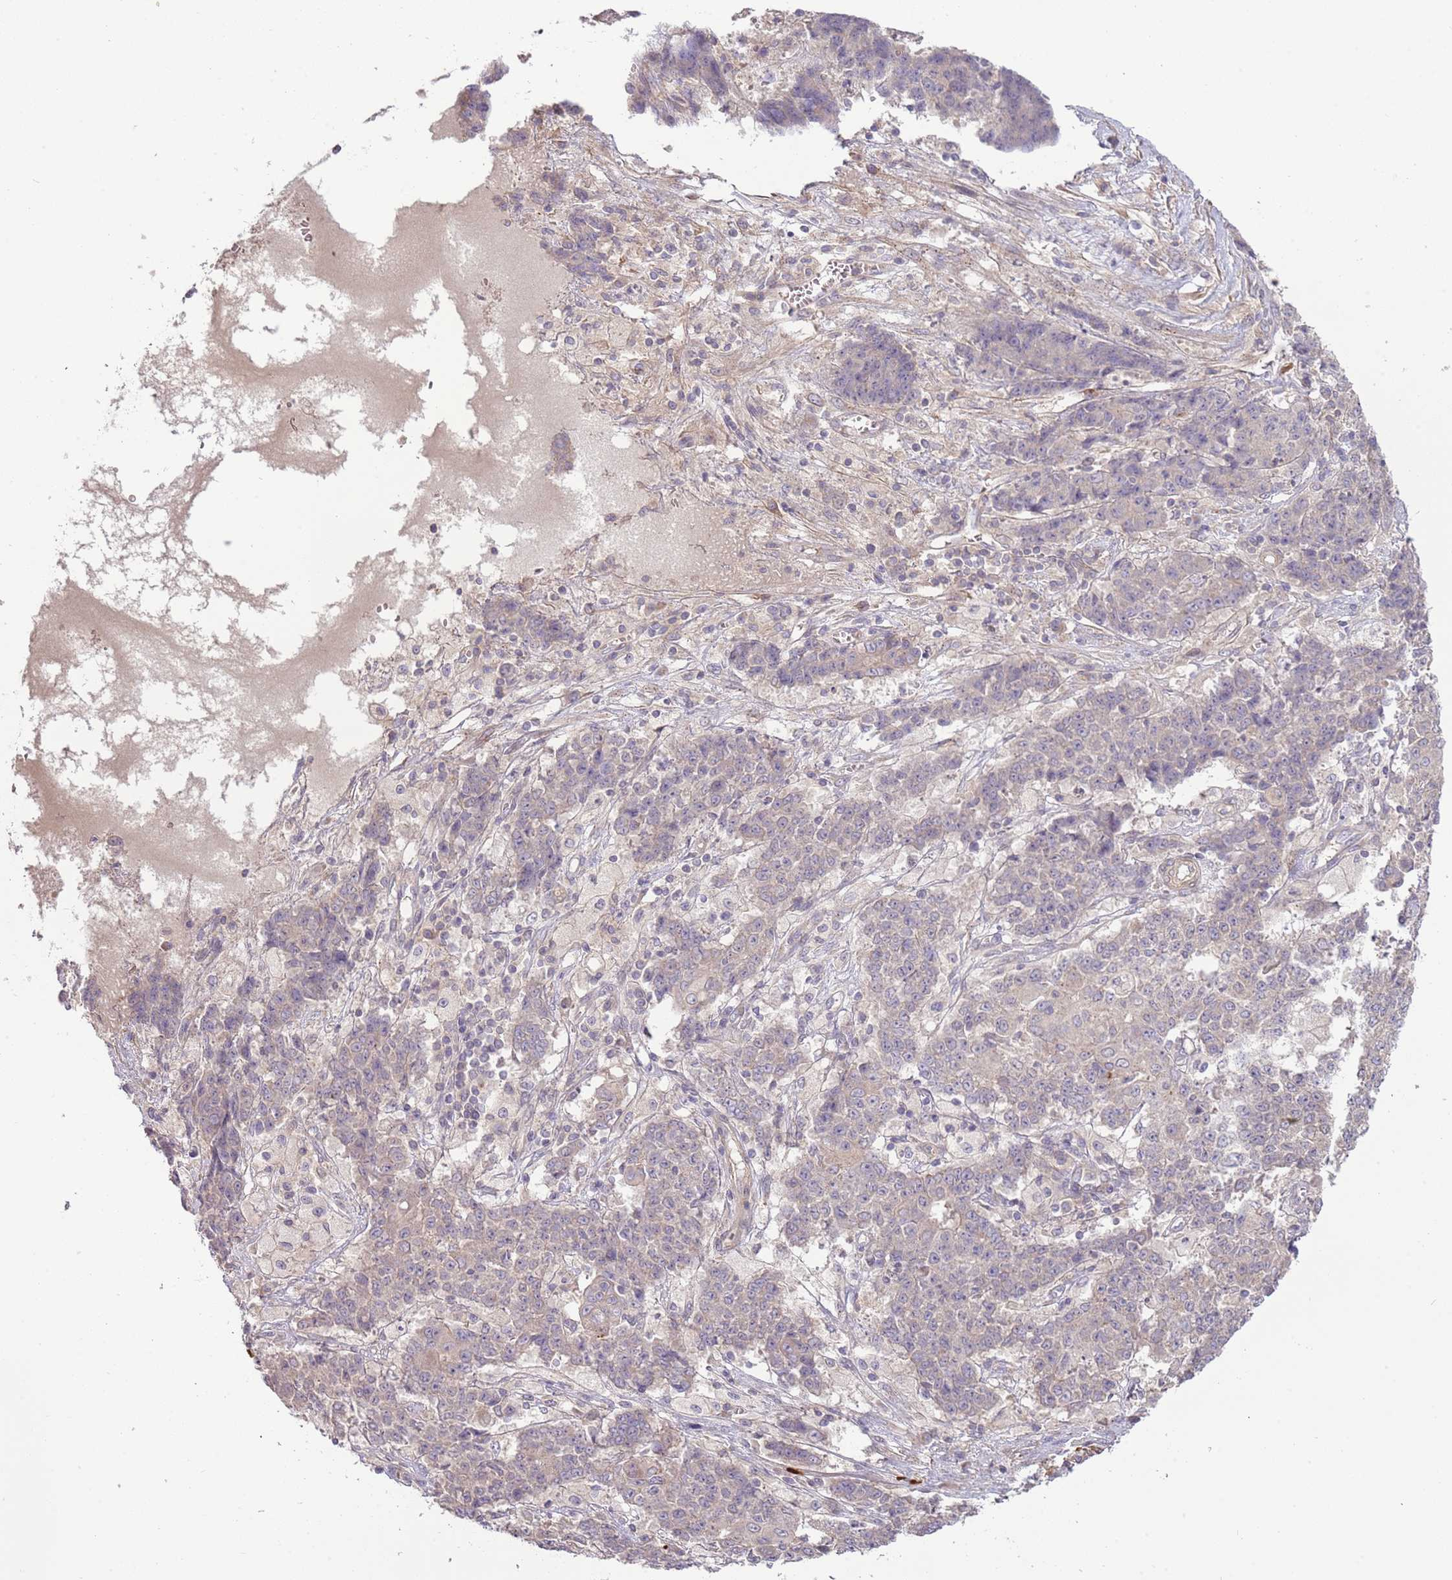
{"staining": {"intensity": "negative", "quantity": "none", "location": "none"}, "tissue": "ovarian cancer", "cell_type": "Tumor cells", "image_type": "cancer", "snomed": [{"axis": "morphology", "description": "Carcinoma, endometroid"}, {"axis": "topography", "description": "Ovary"}], "caption": "Protein analysis of ovarian cancer (endometroid carcinoma) exhibits no significant positivity in tumor cells.", "gene": "RNF128", "patient": {"sex": "female", "age": 42}}